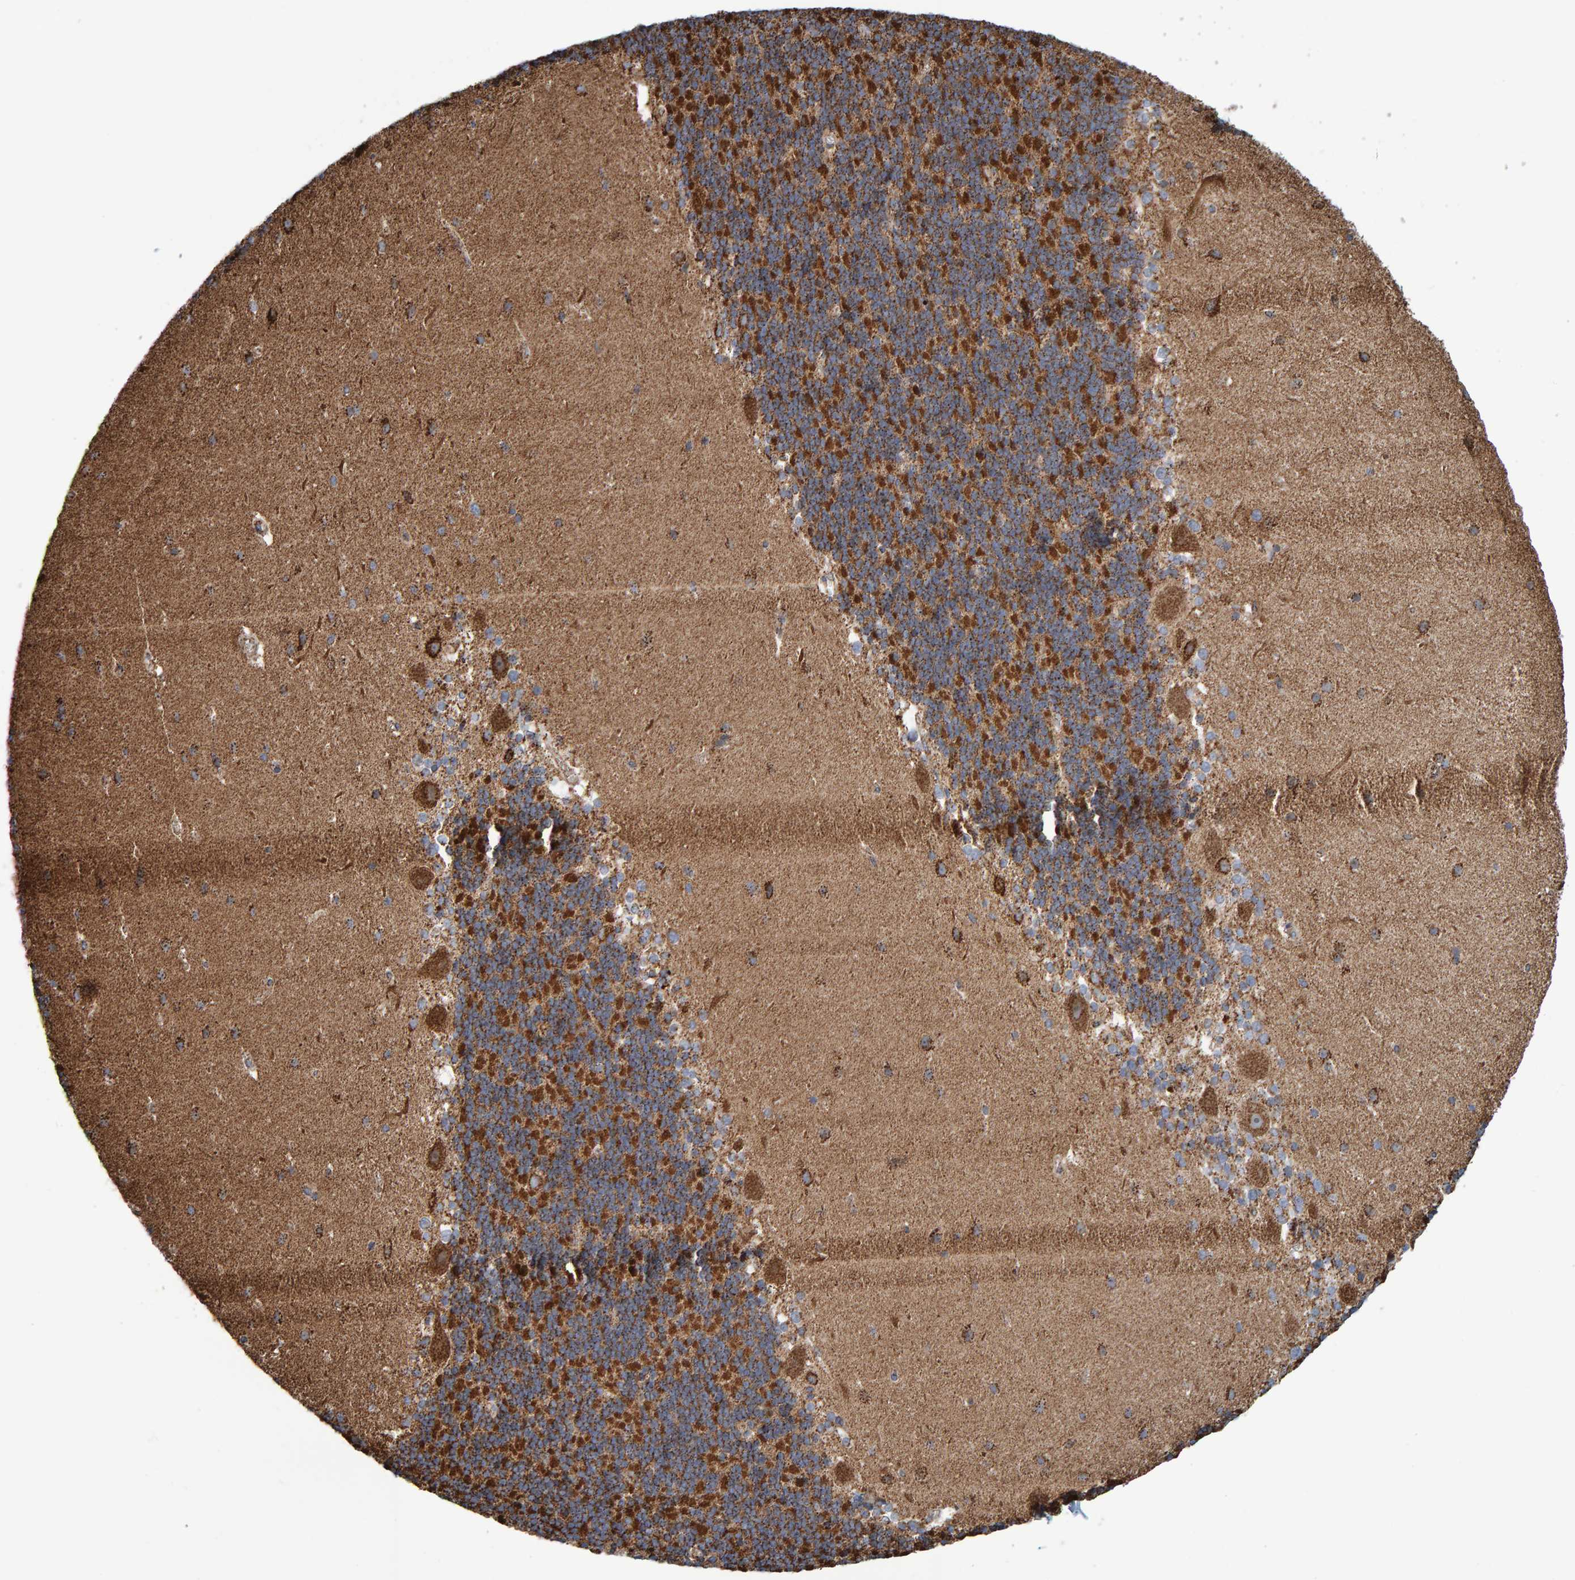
{"staining": {"intensity": "moderate", "quantity": ">75%", "location": "cytoplasmic/membranous"}, "tissue": "cerebellum", "cell_type": "Cells in granular layer", "image_type": "normal", "snomed": [{"axis": "morphology", "description": "Normal tissue, NOS"}, {"axis": "topography", "description": "Cerebellum"}], "caption": "Moderate cytoplasmic/membranous positivity is present in about >75% of cells in granular layer in benign cerebellum.", "gene": "MRPL45", "patient": {"sex": "female", "age": 19}}